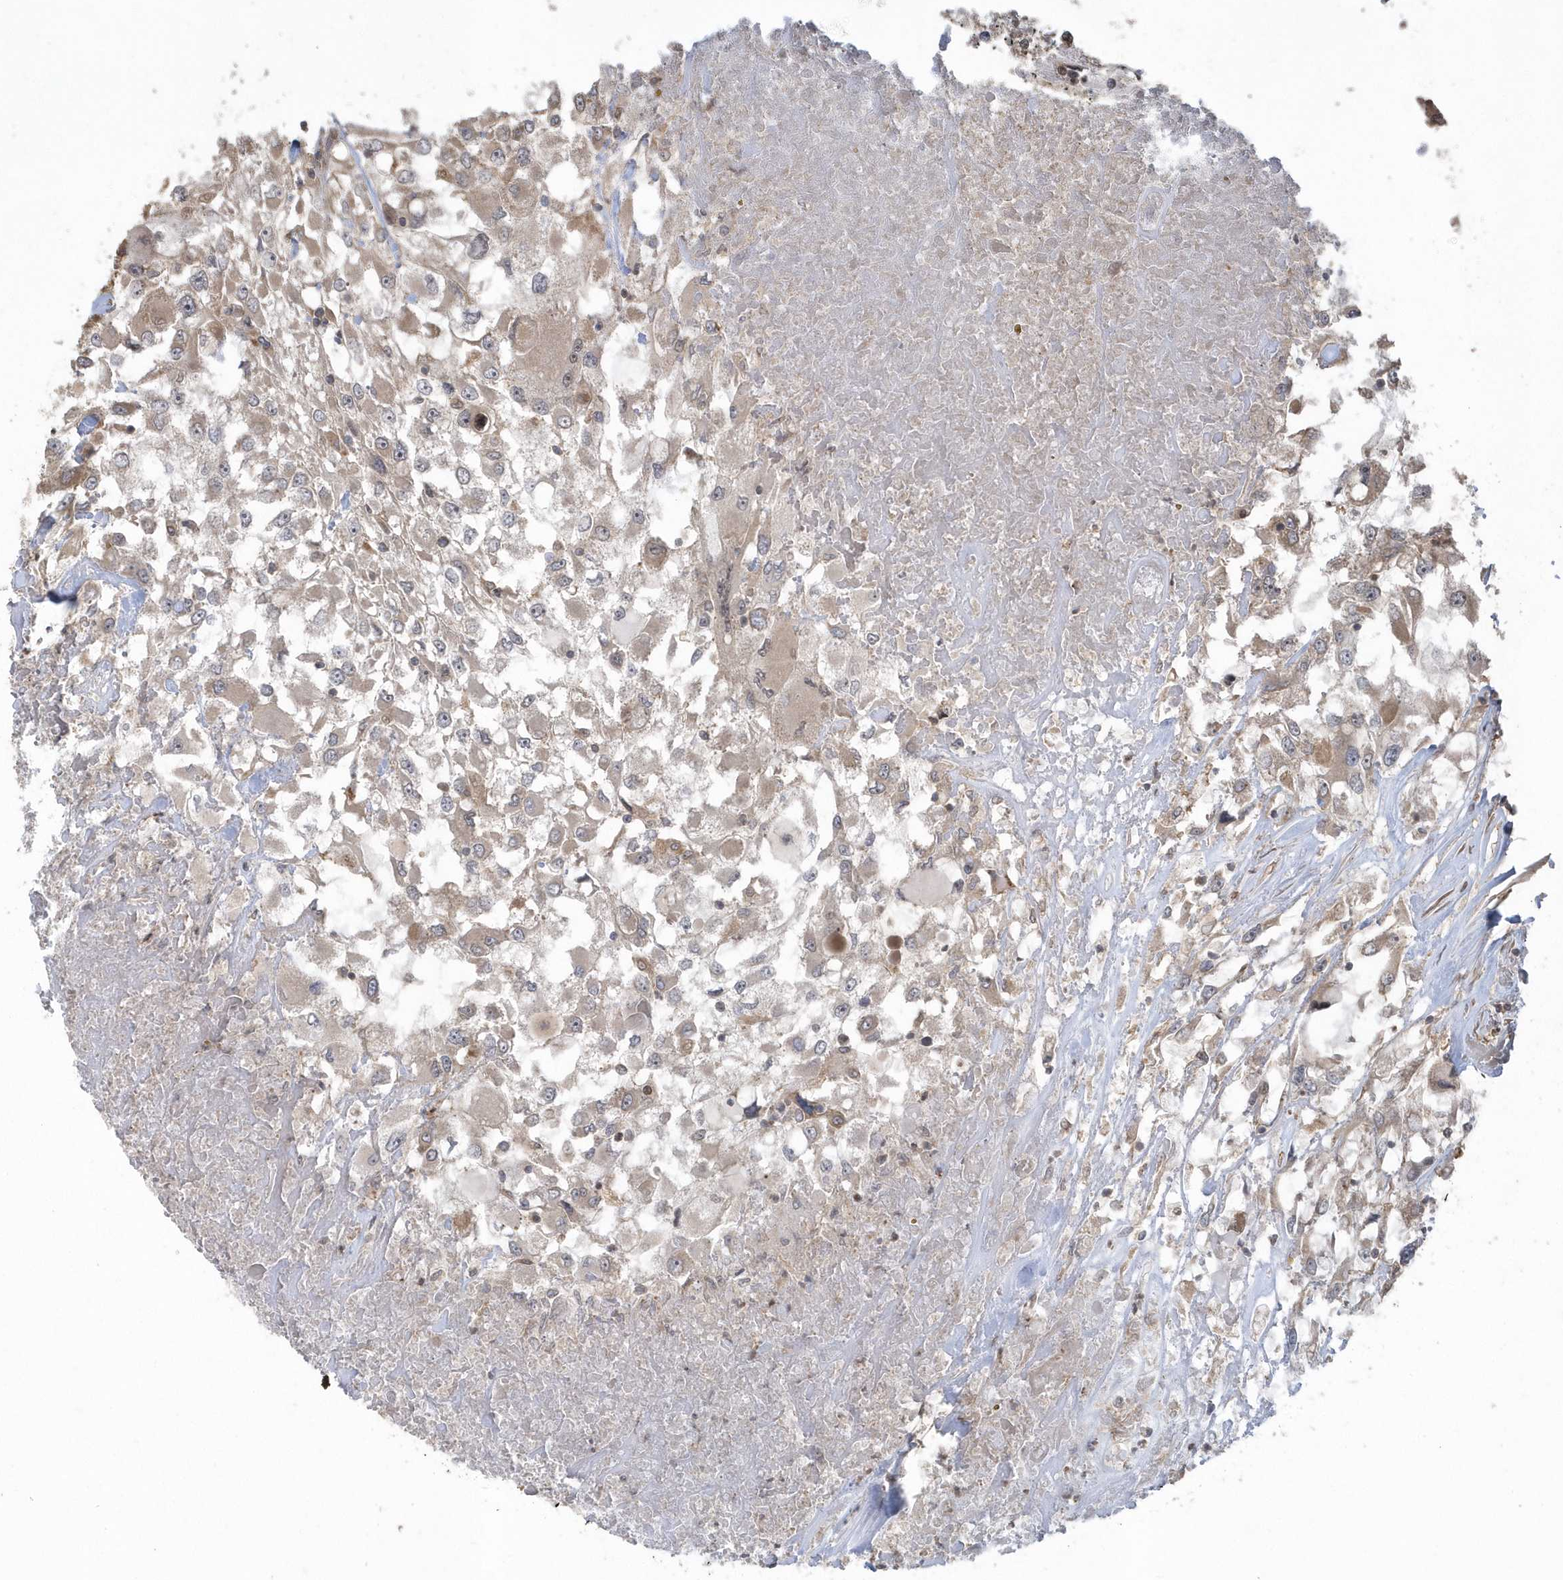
{"staining": {"intensity": "weak", "quantity": "25%-75%", "location": "cytoplasmic/membranous"}, "tissue": "renal cancer", "cell_type": "Tumor cells", "image_type": "cancer", "snomed": [{"axis": "morphology", "description": "Adenocarcinoma, NOS"}, {"axis": "topography", "description": "Kidney"}], "caption": "An immunohistochemistry (IHC) image of neoplastic tissue is shown. Protein staining in brown shows weak cytoplasmic/membranous positivity in renal adenocarcinoma within tumor cells.", "gene": "HERPUD1", "patient": {"sex": "female", "age": 52}}